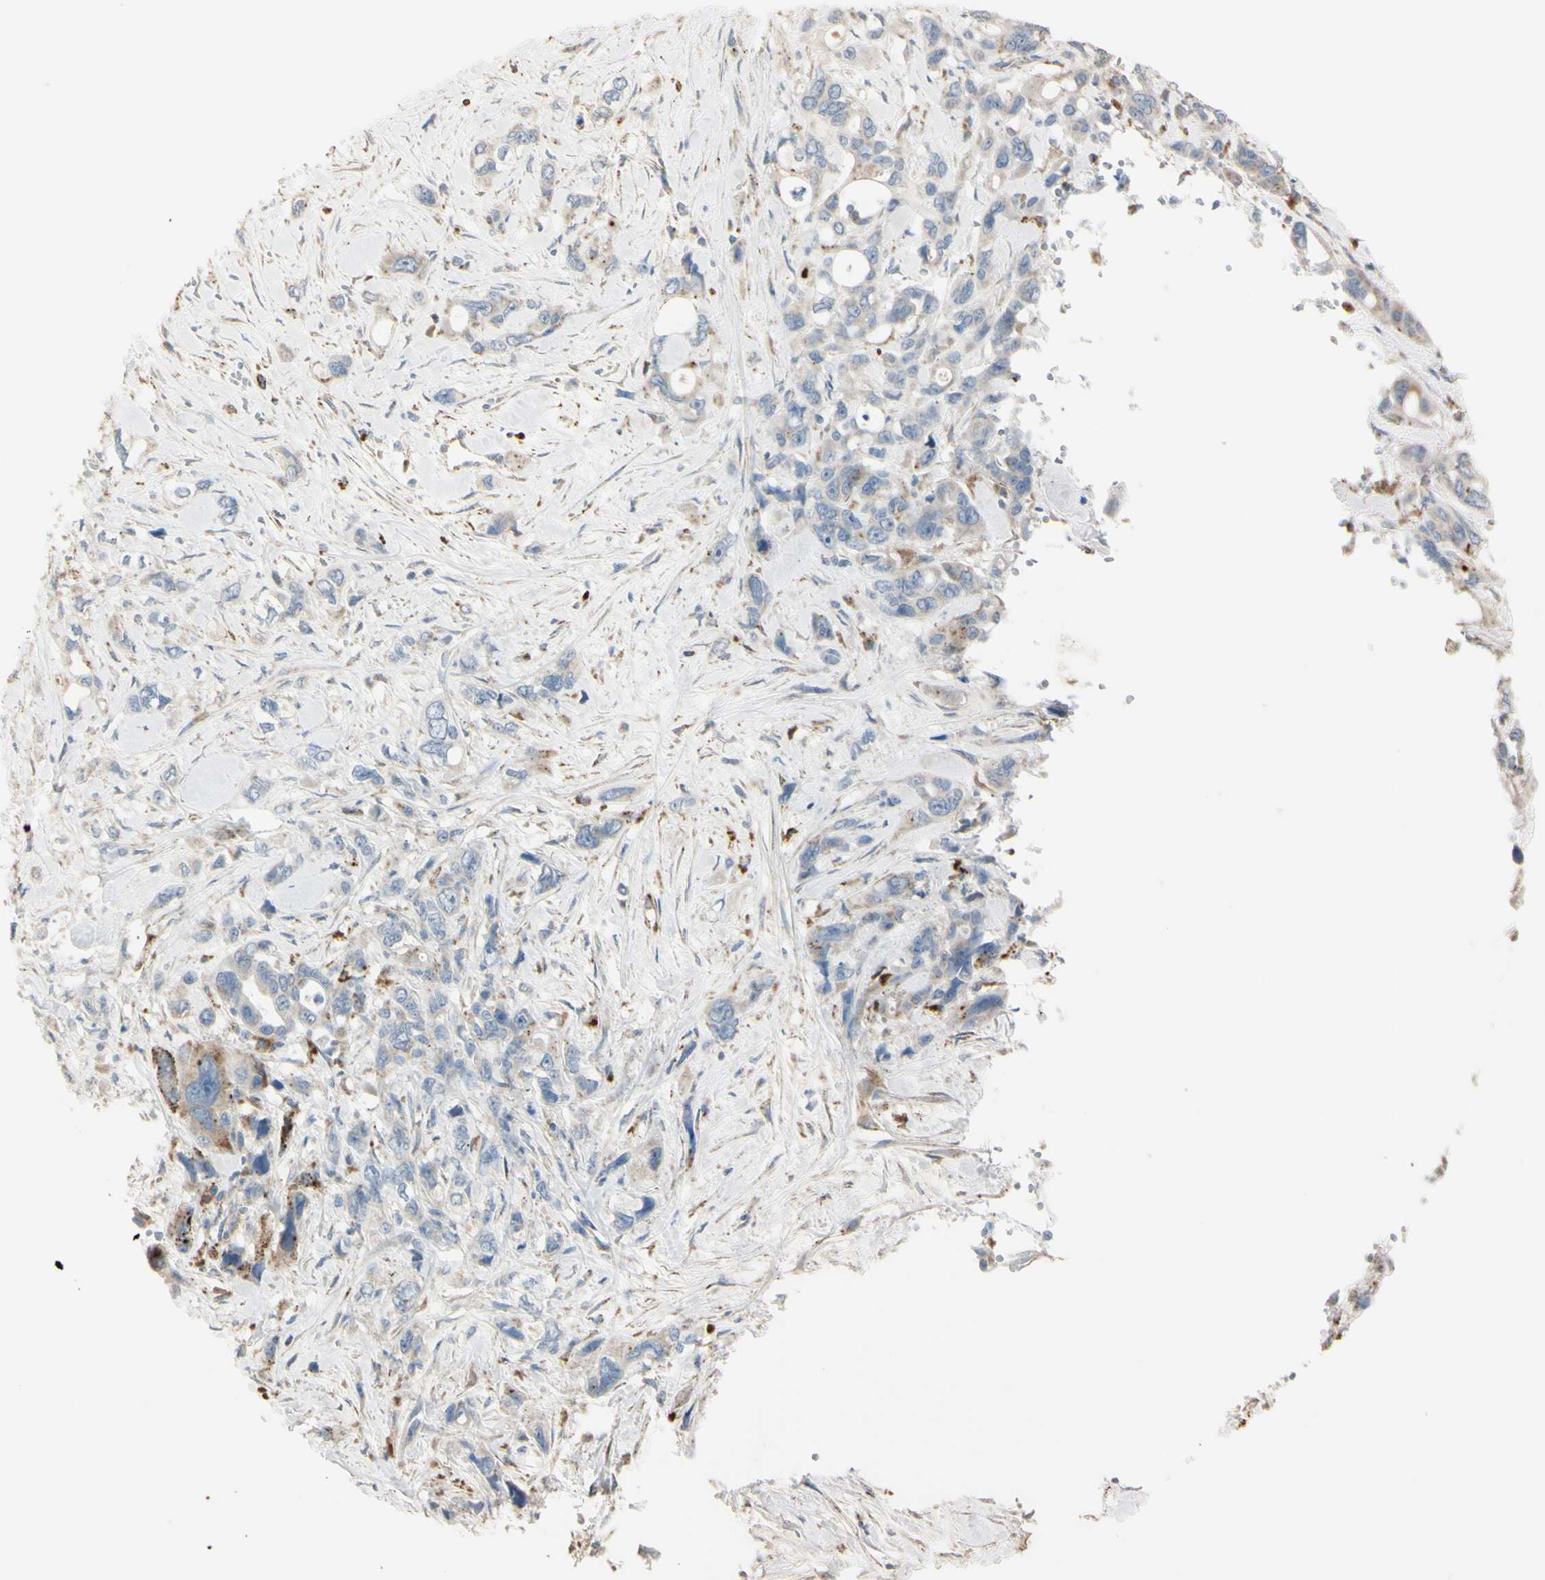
{"staining": {"intensity": "weak", "quantity": ">75%", "location": "cytoplasmic/membranous"}, "tissue": "pancreatic cancer", "cell_type": "Tumor cells", "image_type": "cancer", "snomed": [{"axis": "morphology", "description": "Adenocarcinoma, NOS"}, {"axis": "topography", "description": "Pancreas"}], "caption": "Protein expression analysis of human adenocarcinoma (pancreatic) reveals weak cytoplasmic/membranous expression in about >75% of tumor cells.", "gene": "ANGPTL1", "patient": {"sex": "male", "age": 46}}